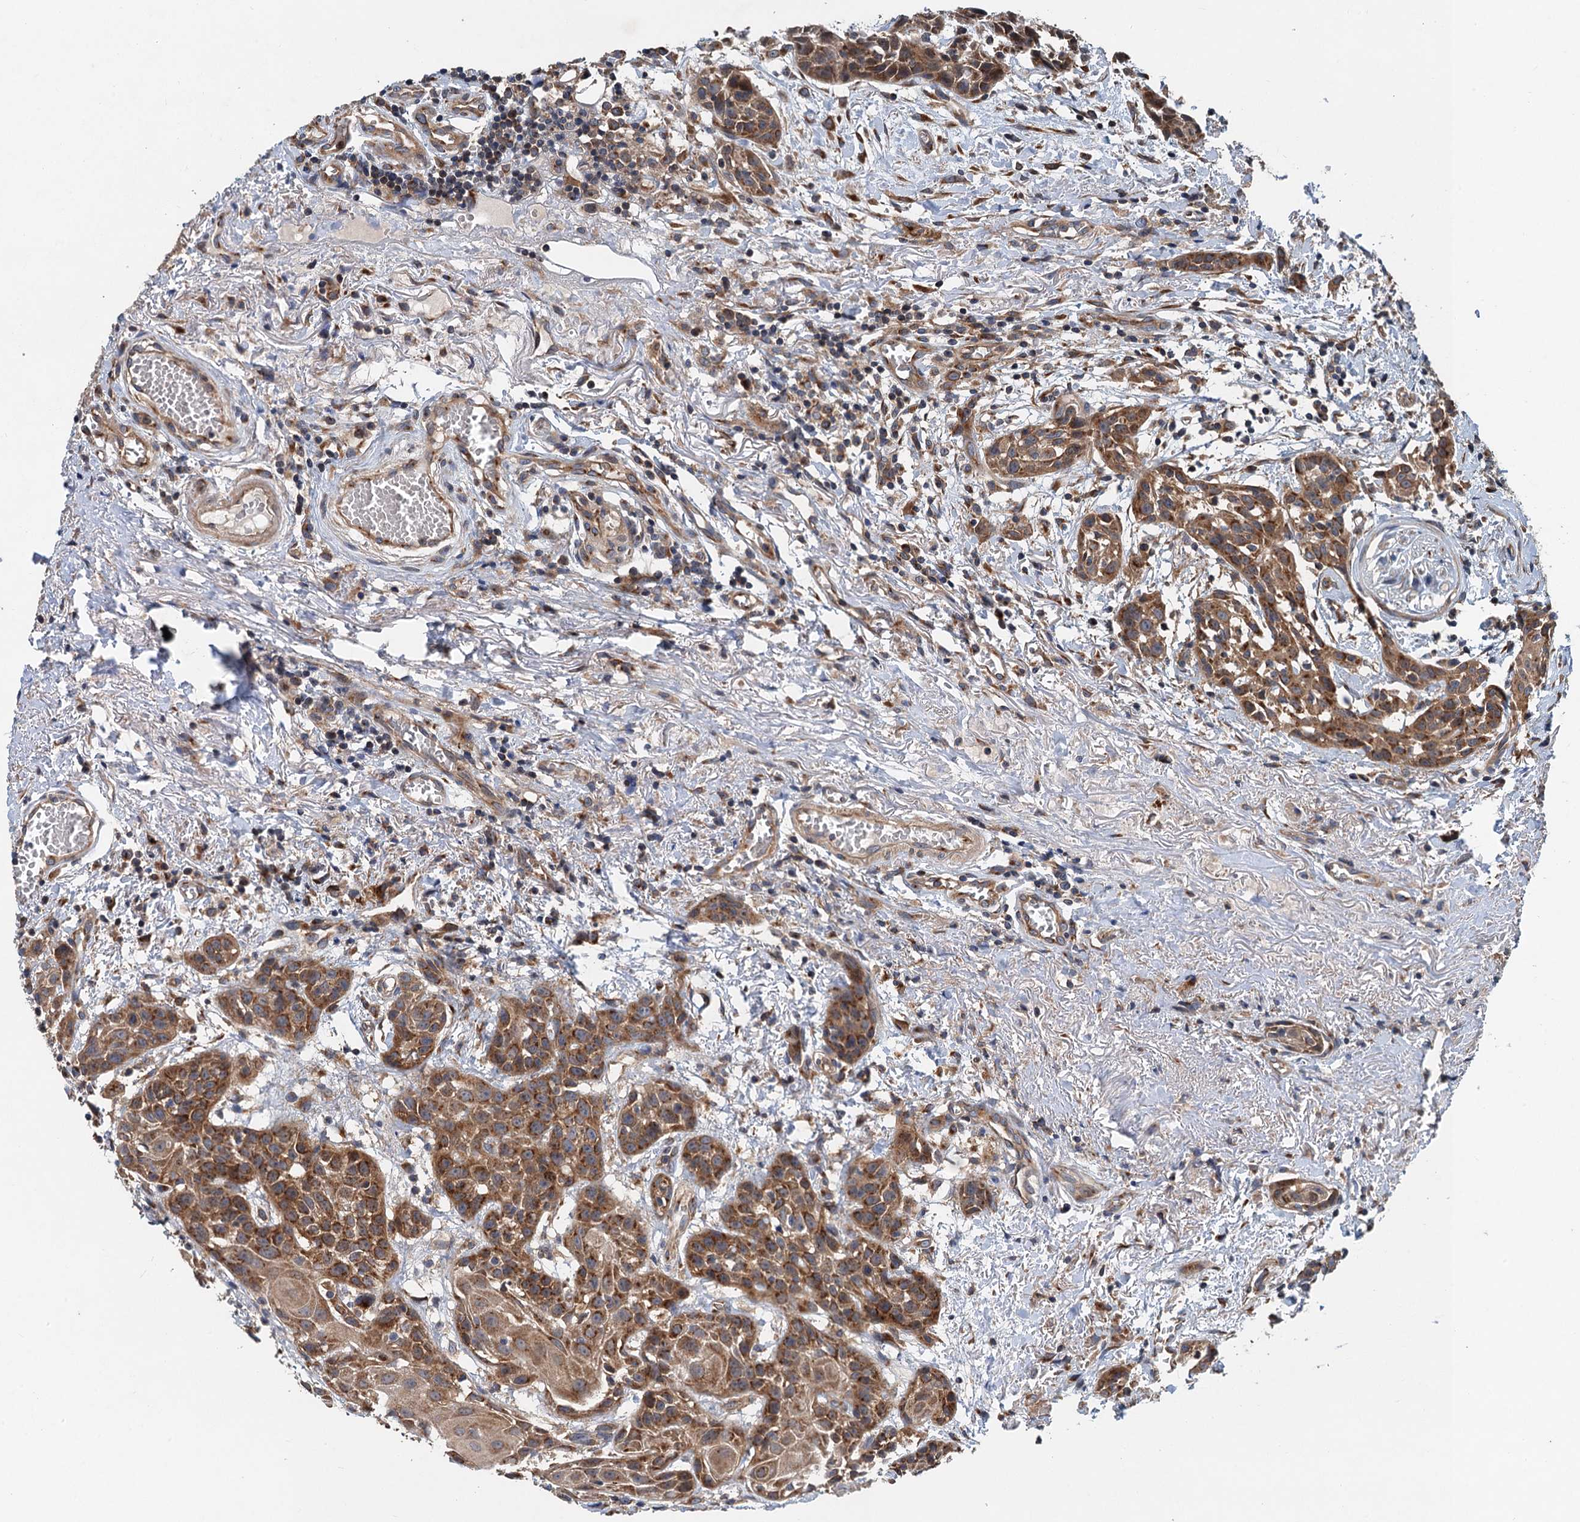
{"staining": {"intensity": "moderate", "quantity": ">75%", "location": "cytoplasmic/membranous"}, "tissue": "head and neck cancer", "cell_type": "Tumor cells", "image_type": "cancer", "snomed": [{"axis": "morphology", "description": "Squamous cell carcinoma, NOS"}, {"axis": "topography", "description": "Oral tissue"}, {"axis": "topography", "description": "Head-Neck"}], "caption": "This image shows immunohistochemistry (IHC) staining of squamous cell carcinoma (head and neck), with medium moderate cytoplasmic/membranous positivity in about >75% of tumor cells.", "gene": "COG3", "patient": {"sex": "female", "age": 50}}